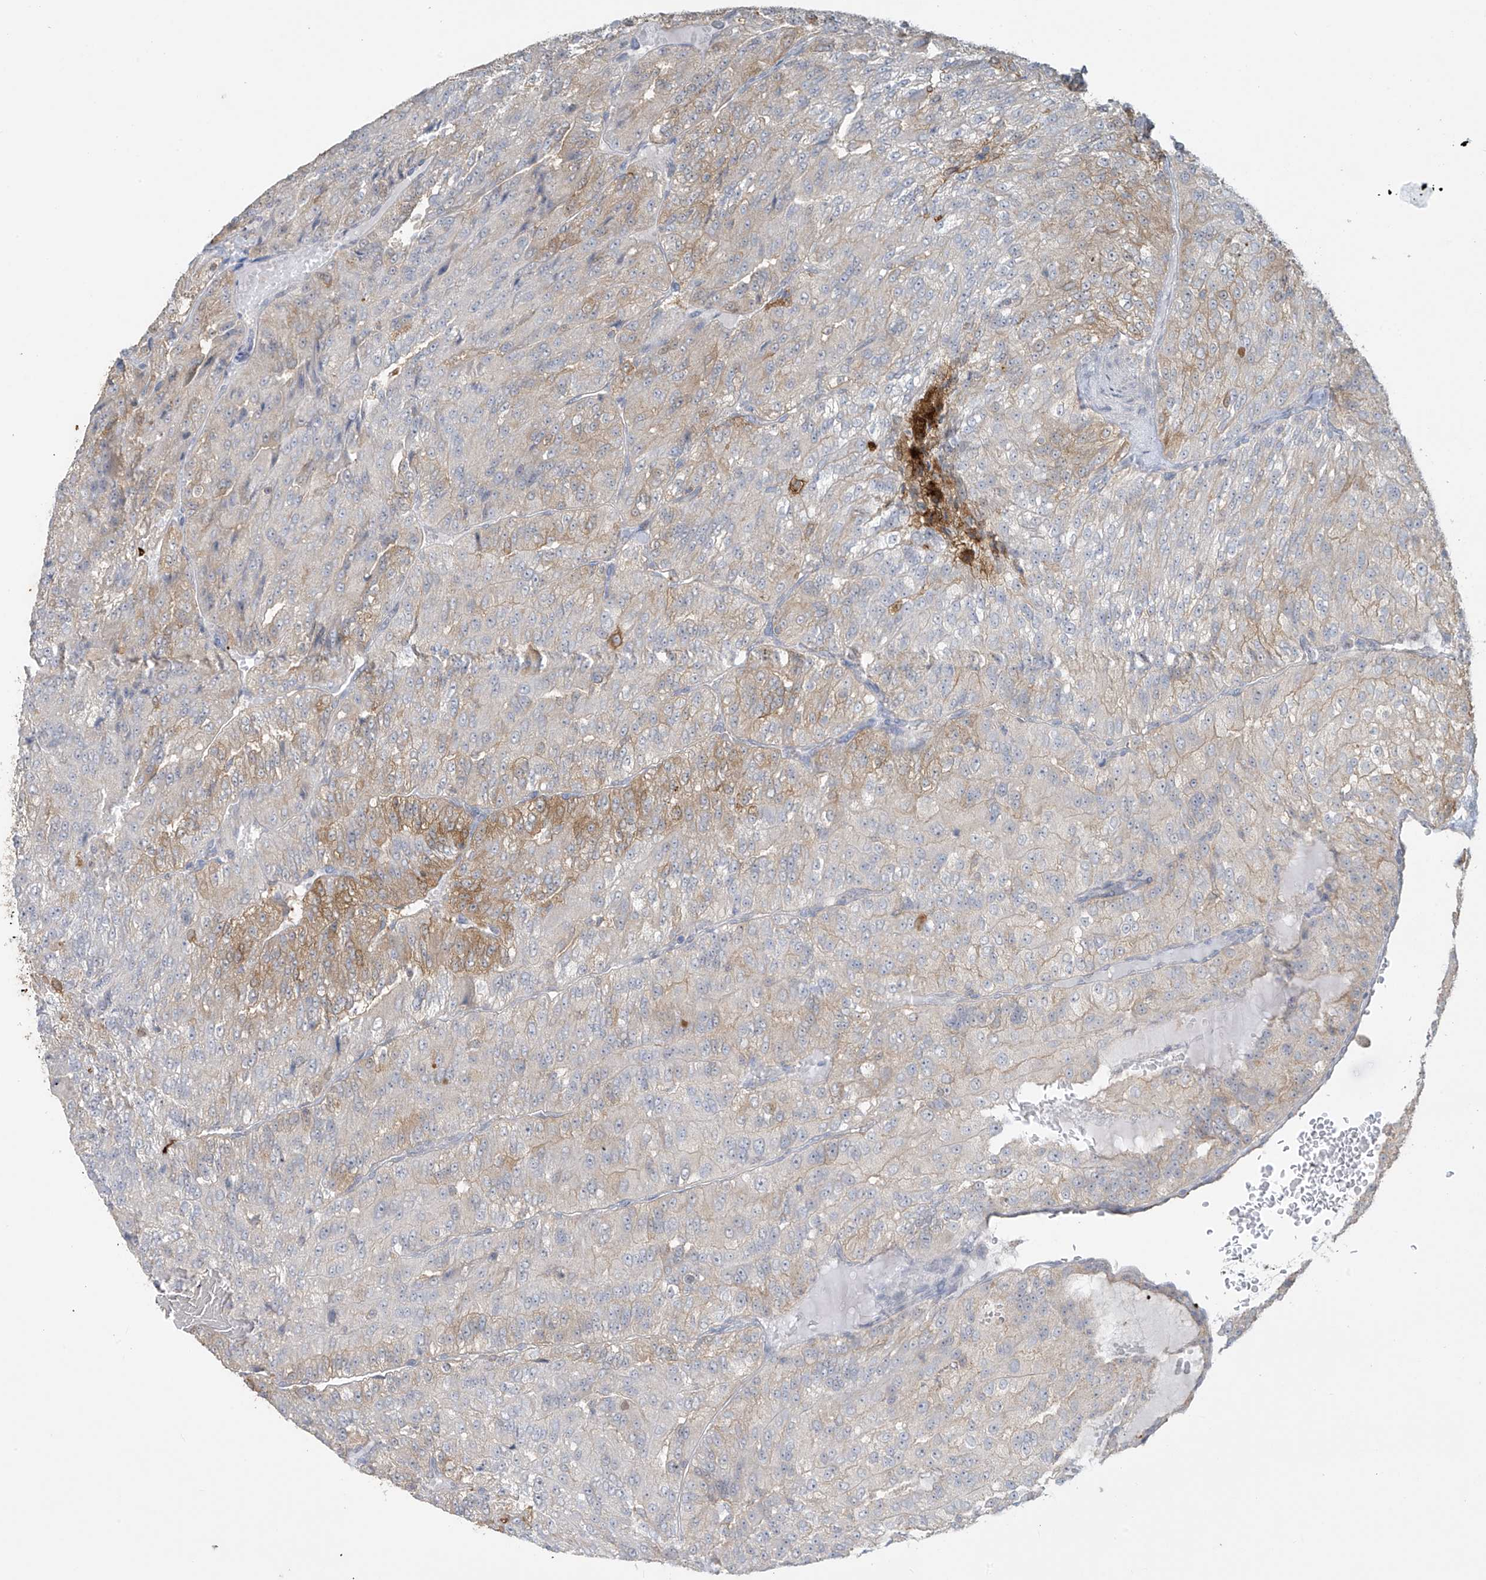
{"staining": {"intensity": "moderate", "quantity": "<25%", "location": "cytoplasmic/membranous"}, "tissue": "renal cancer", "cell_type": "Tumor cells", "image_type": "cancer", "snomed": [{"axis": "morphology", "description": "Adenocarcinoma, NOS"}, {"axis": "topography", "description": "Kidney"}], "caption": "High-magnification brightfield microscopy of renal cancer (adenocarcinoma) stained with DAB (3,3'-diaminobenzidine) (brown) and counterstained with hematoxylin (blue). tumor cells exhibit moderate cytoplasmic/membranous staining is identified in about<25% of cells.", "gene": "TAGAP", "patient": {"sex": "female", "age": 63}}